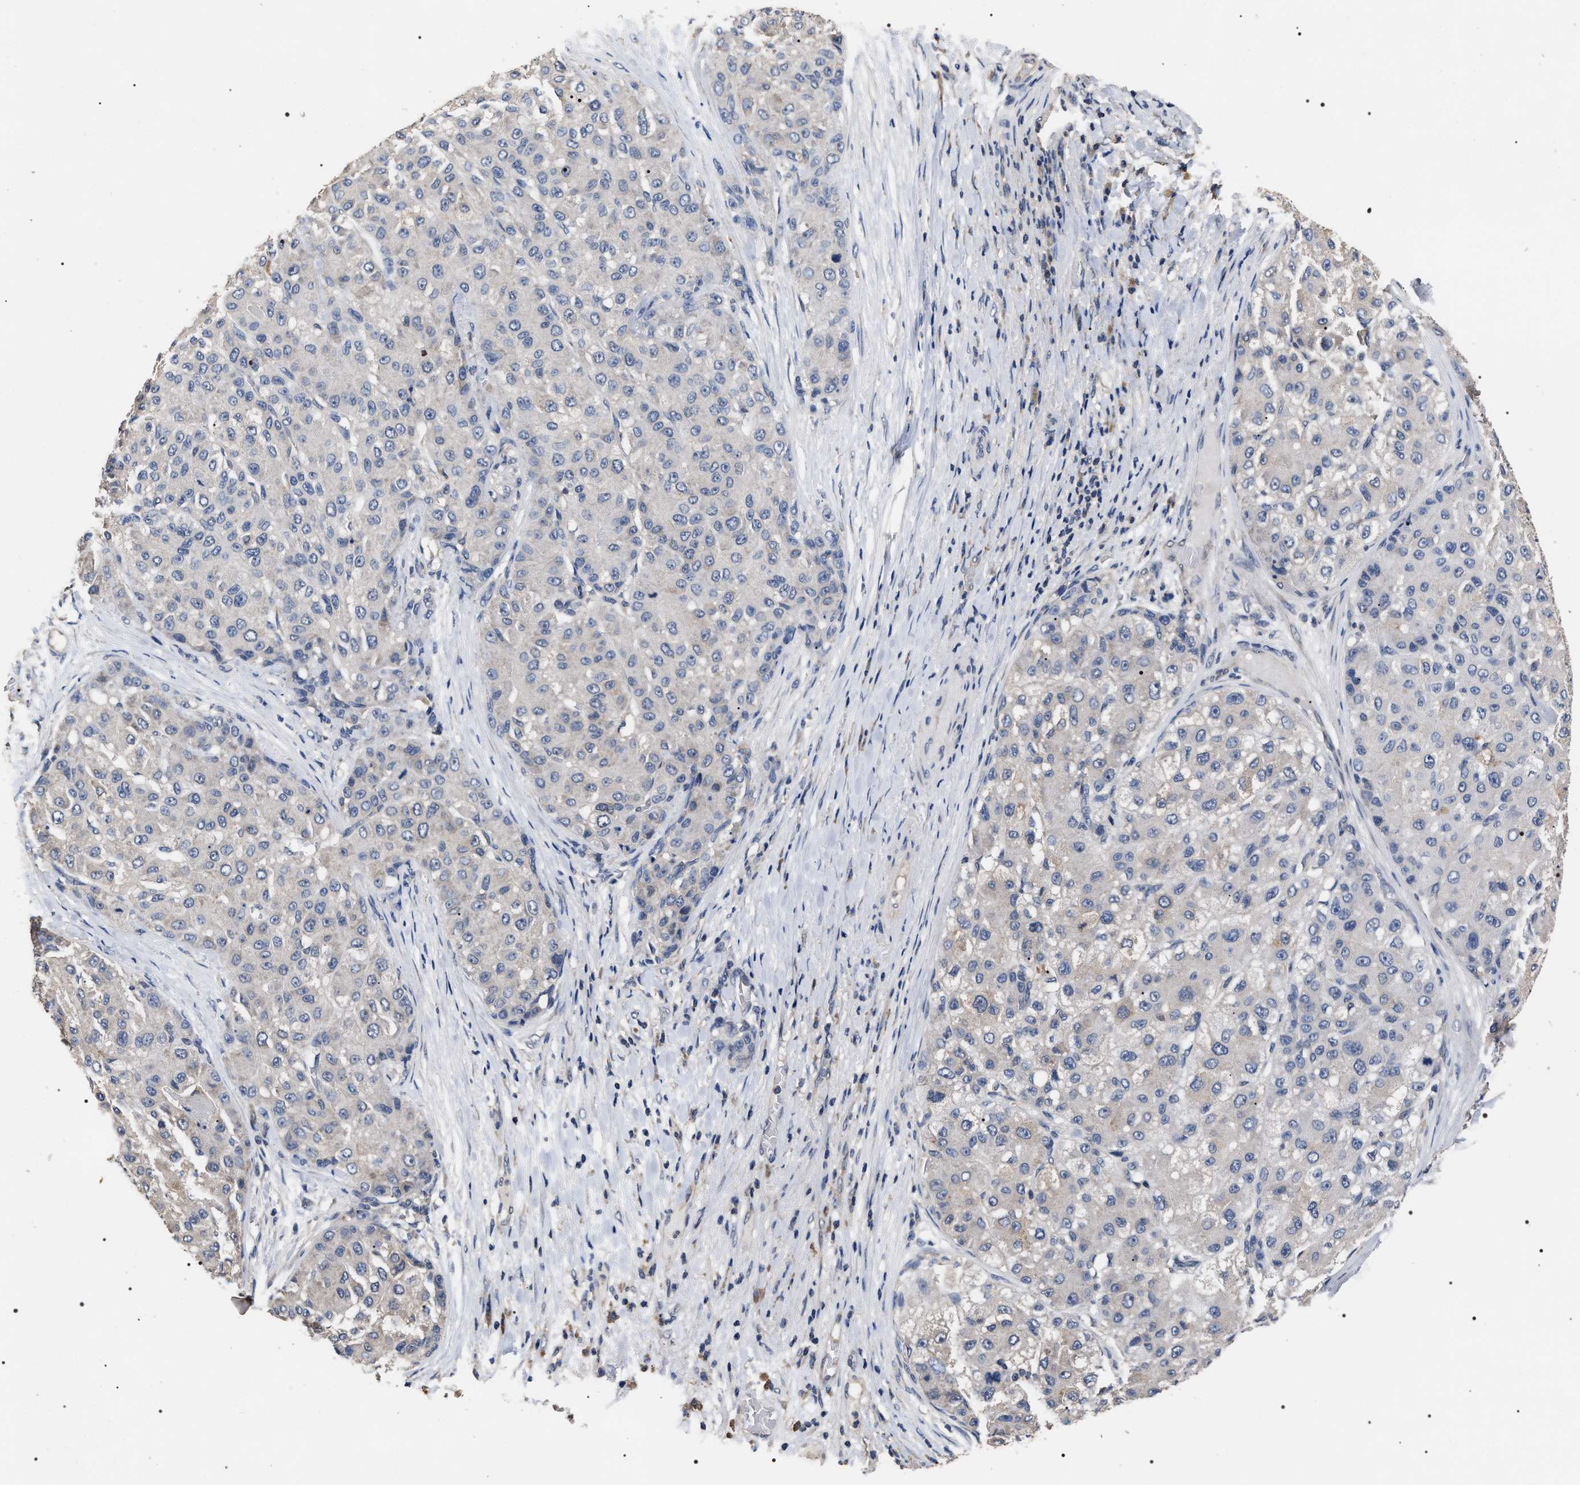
{"staining": {"intensity": "negative", "quantity": "none", "location": "none"}, "tissue": "liver cancer", "cell_type": "Tumor cells", "image_type": "cancer", "snomed": [{"axis": "morphology", "description": "Carcinoma, Hepatocellular, NOS"}, {"axis": "topography", "description": "Liver"}], "caption": "The immunohistochemistry histopathology image has no significant expression in tumor cells of hepatocellular carcinoma (liver) tissue.", "gene": "UPF3A", "patient": {"sex": "male", "age": 80}}